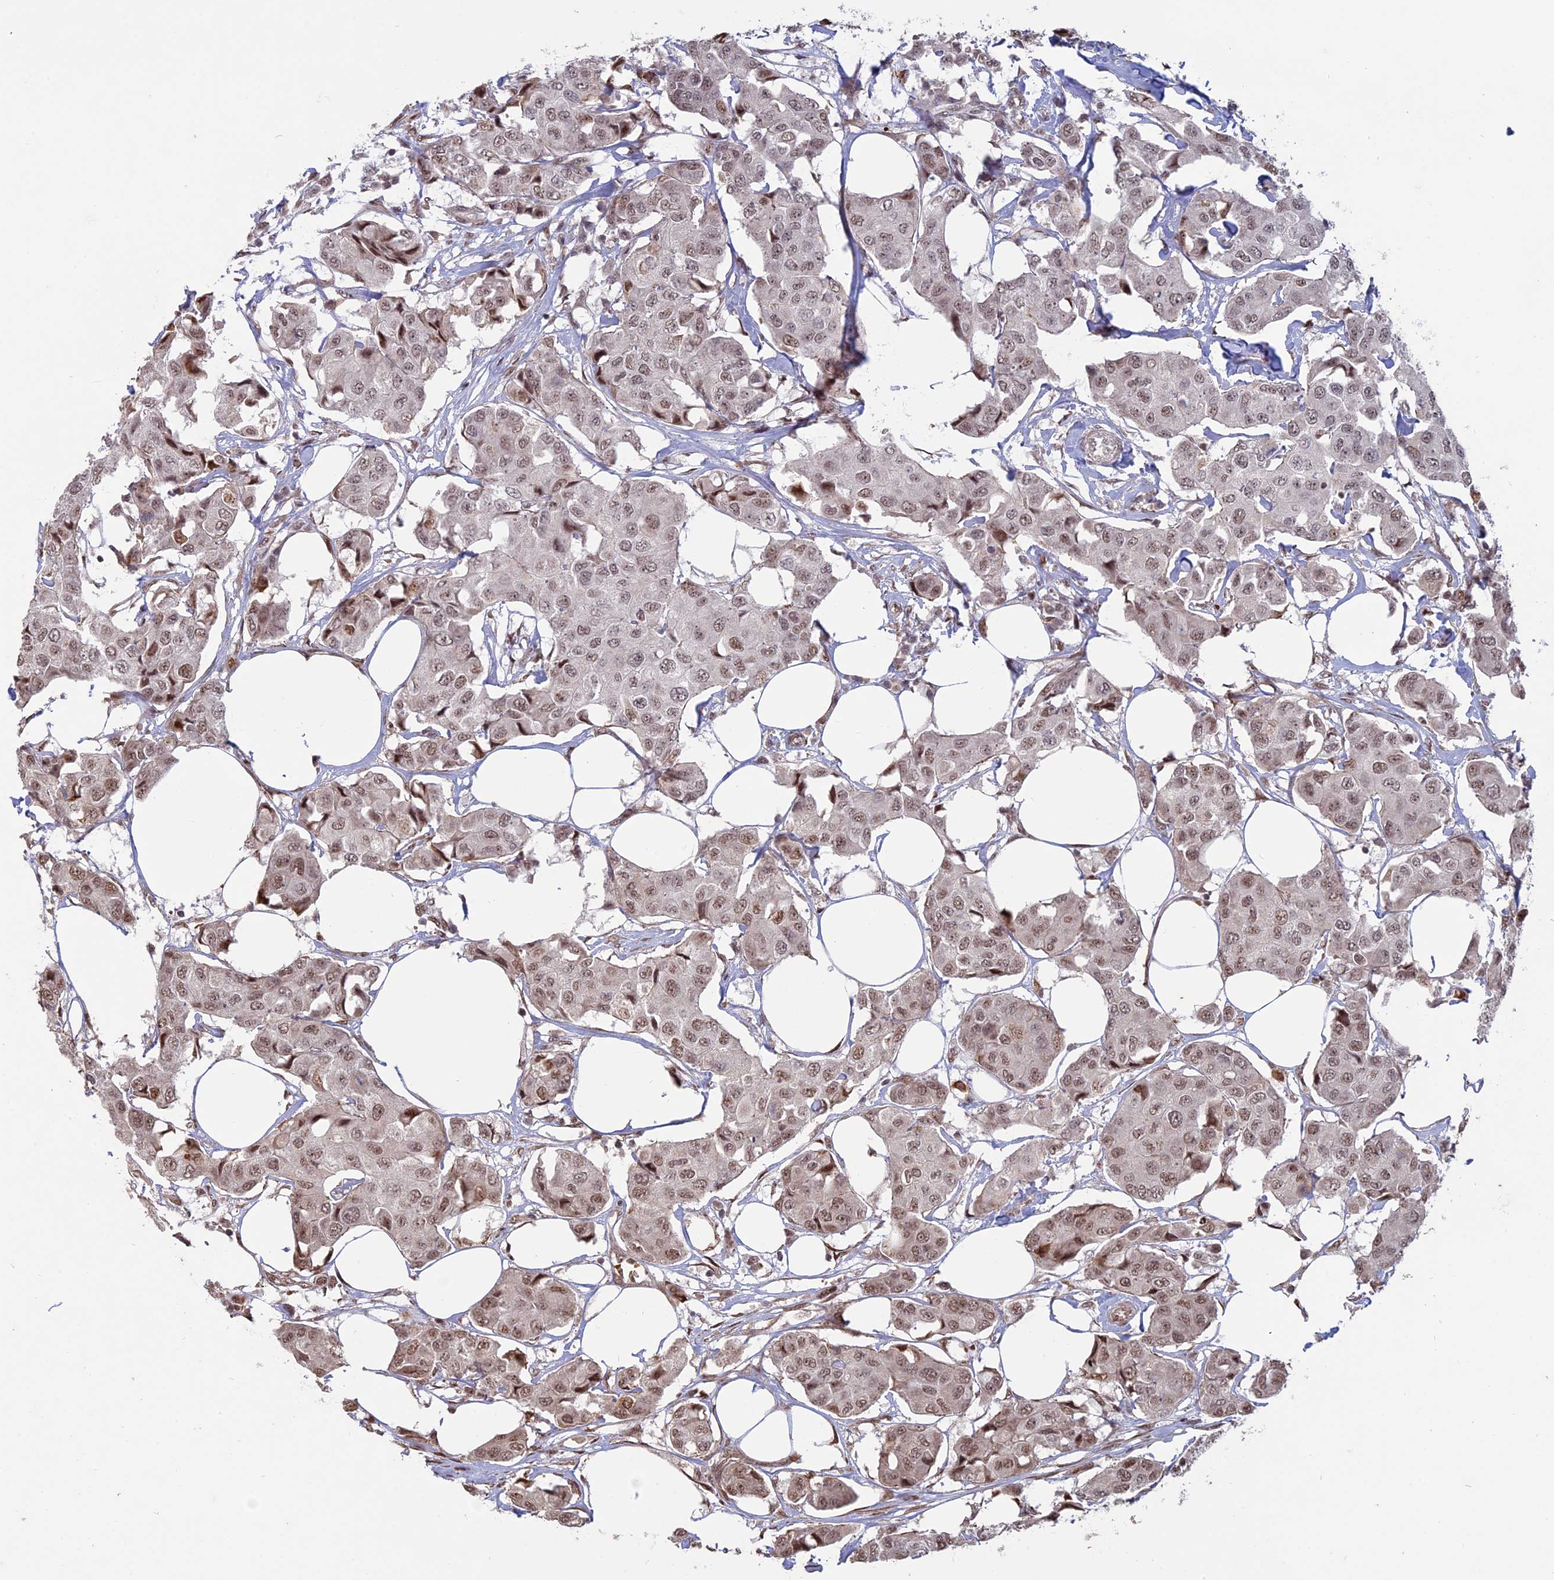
{"staining": {"intensity": "weak", "quantity": ">75%", "location": "nuclear"}, "tissue": "breast cancer", "cell_type": "Tumor cells", "image_type": "cancer", "snomed": [{"axis": "morphology", "description": "Duct carcinoma"}, {"axis": "topography", "description": "Breast"}], "caption": "DAB (3,3'-diaminobenzidine) immunohistochemical staining of intraductal carcinoma (breast) shows weak nuclear protein staining in approximately >75% of tumor cells.", "gene": "MFAP1", "patient": {"sex": "female", "age": 80}}